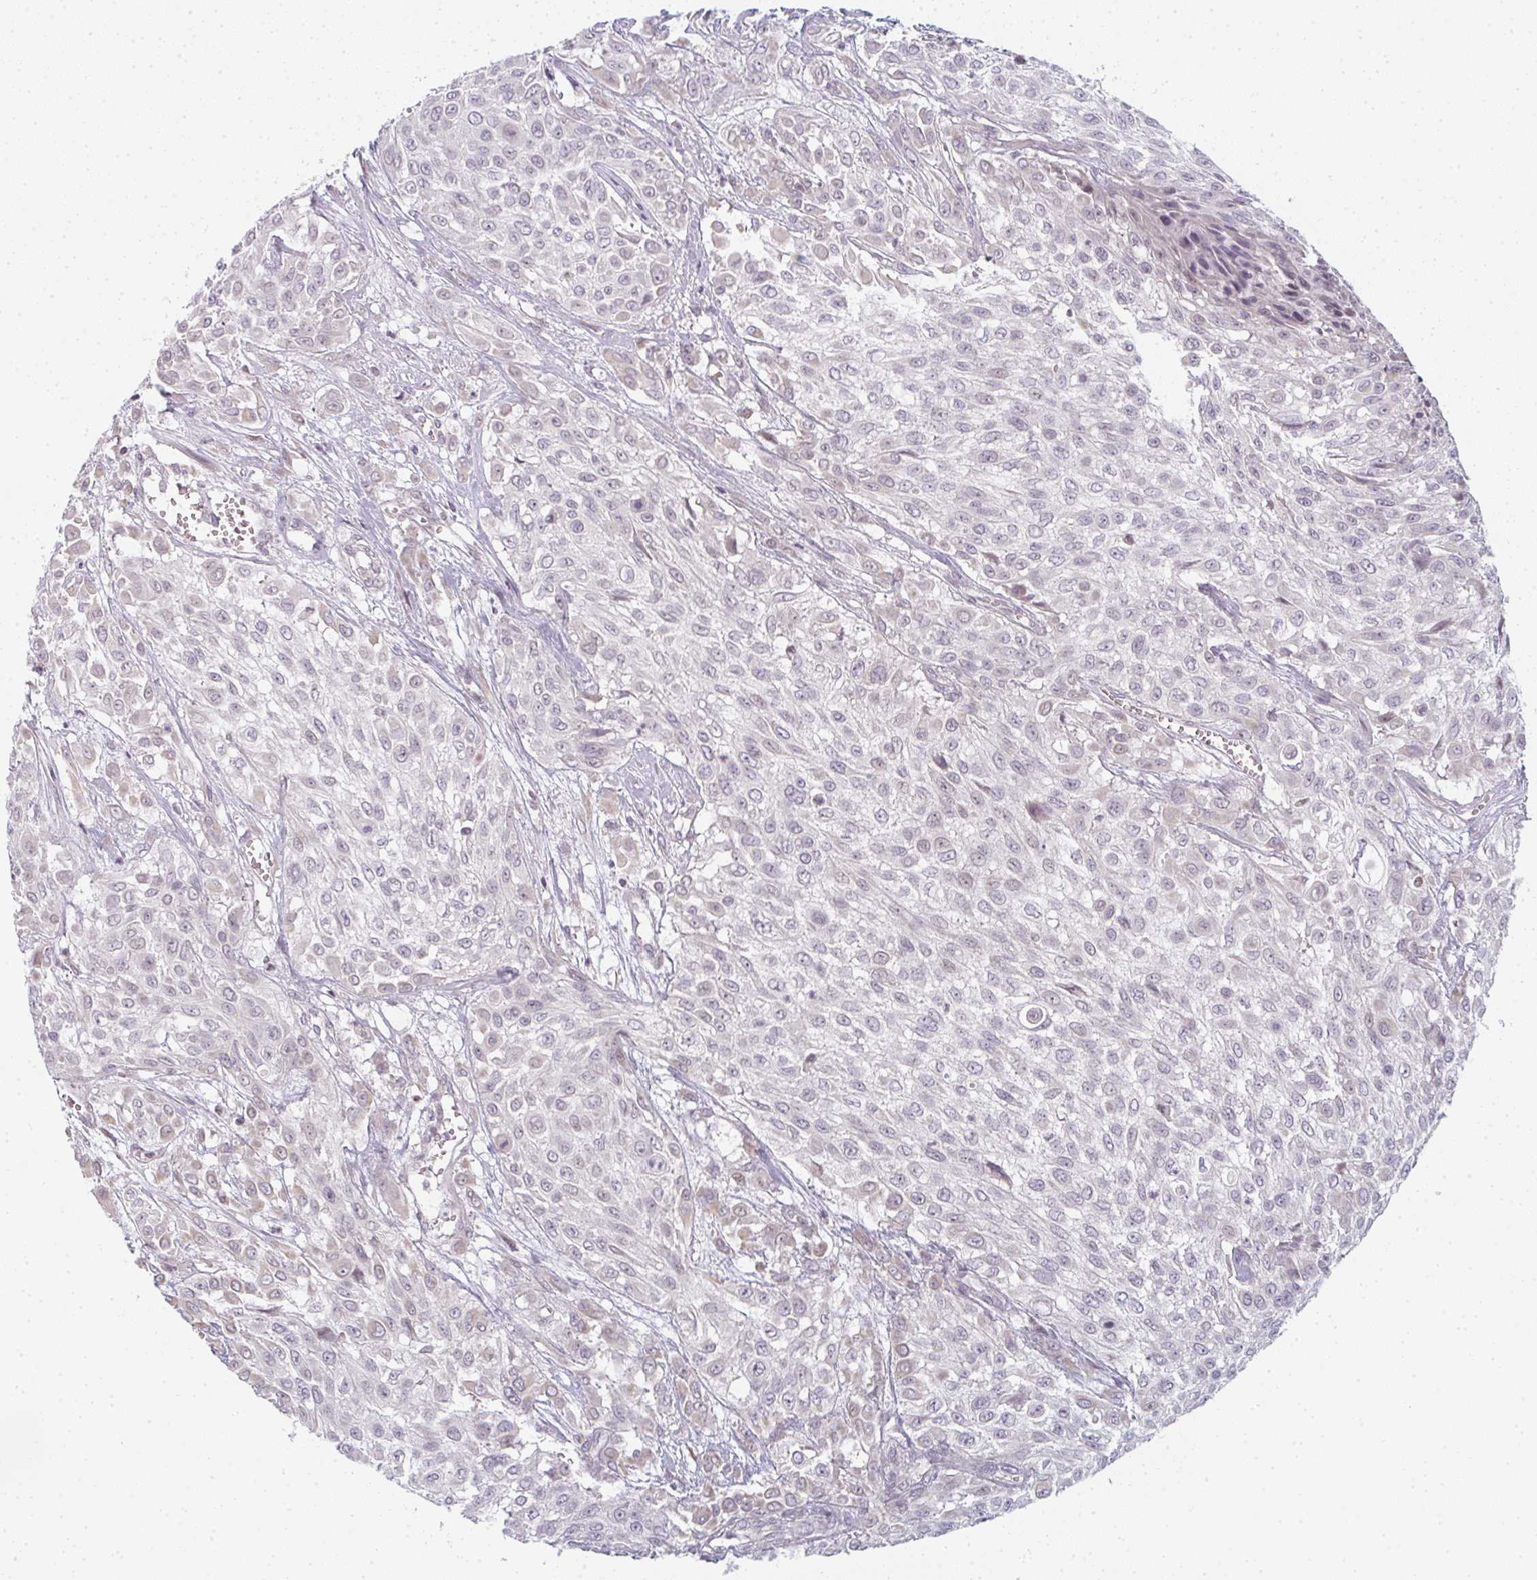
{"staining": {"intensity": "negative", "quantity": "none", "location": "none"}, "tissue": "urothelial cancer", "cell_type": "Tumor cells", "image_type": "cancer", "snomed": [{"axis": "morphology", "description": "Urothelial carcinoma, High grade"}, {"axis": "topography", "description": "Urinary bladder"}], "caption": "The micrograph reveals no staining of tumor cells in urothelial cancer.", "gene": "RBBP6", "patient": {"sex": "male", "age": 57}}